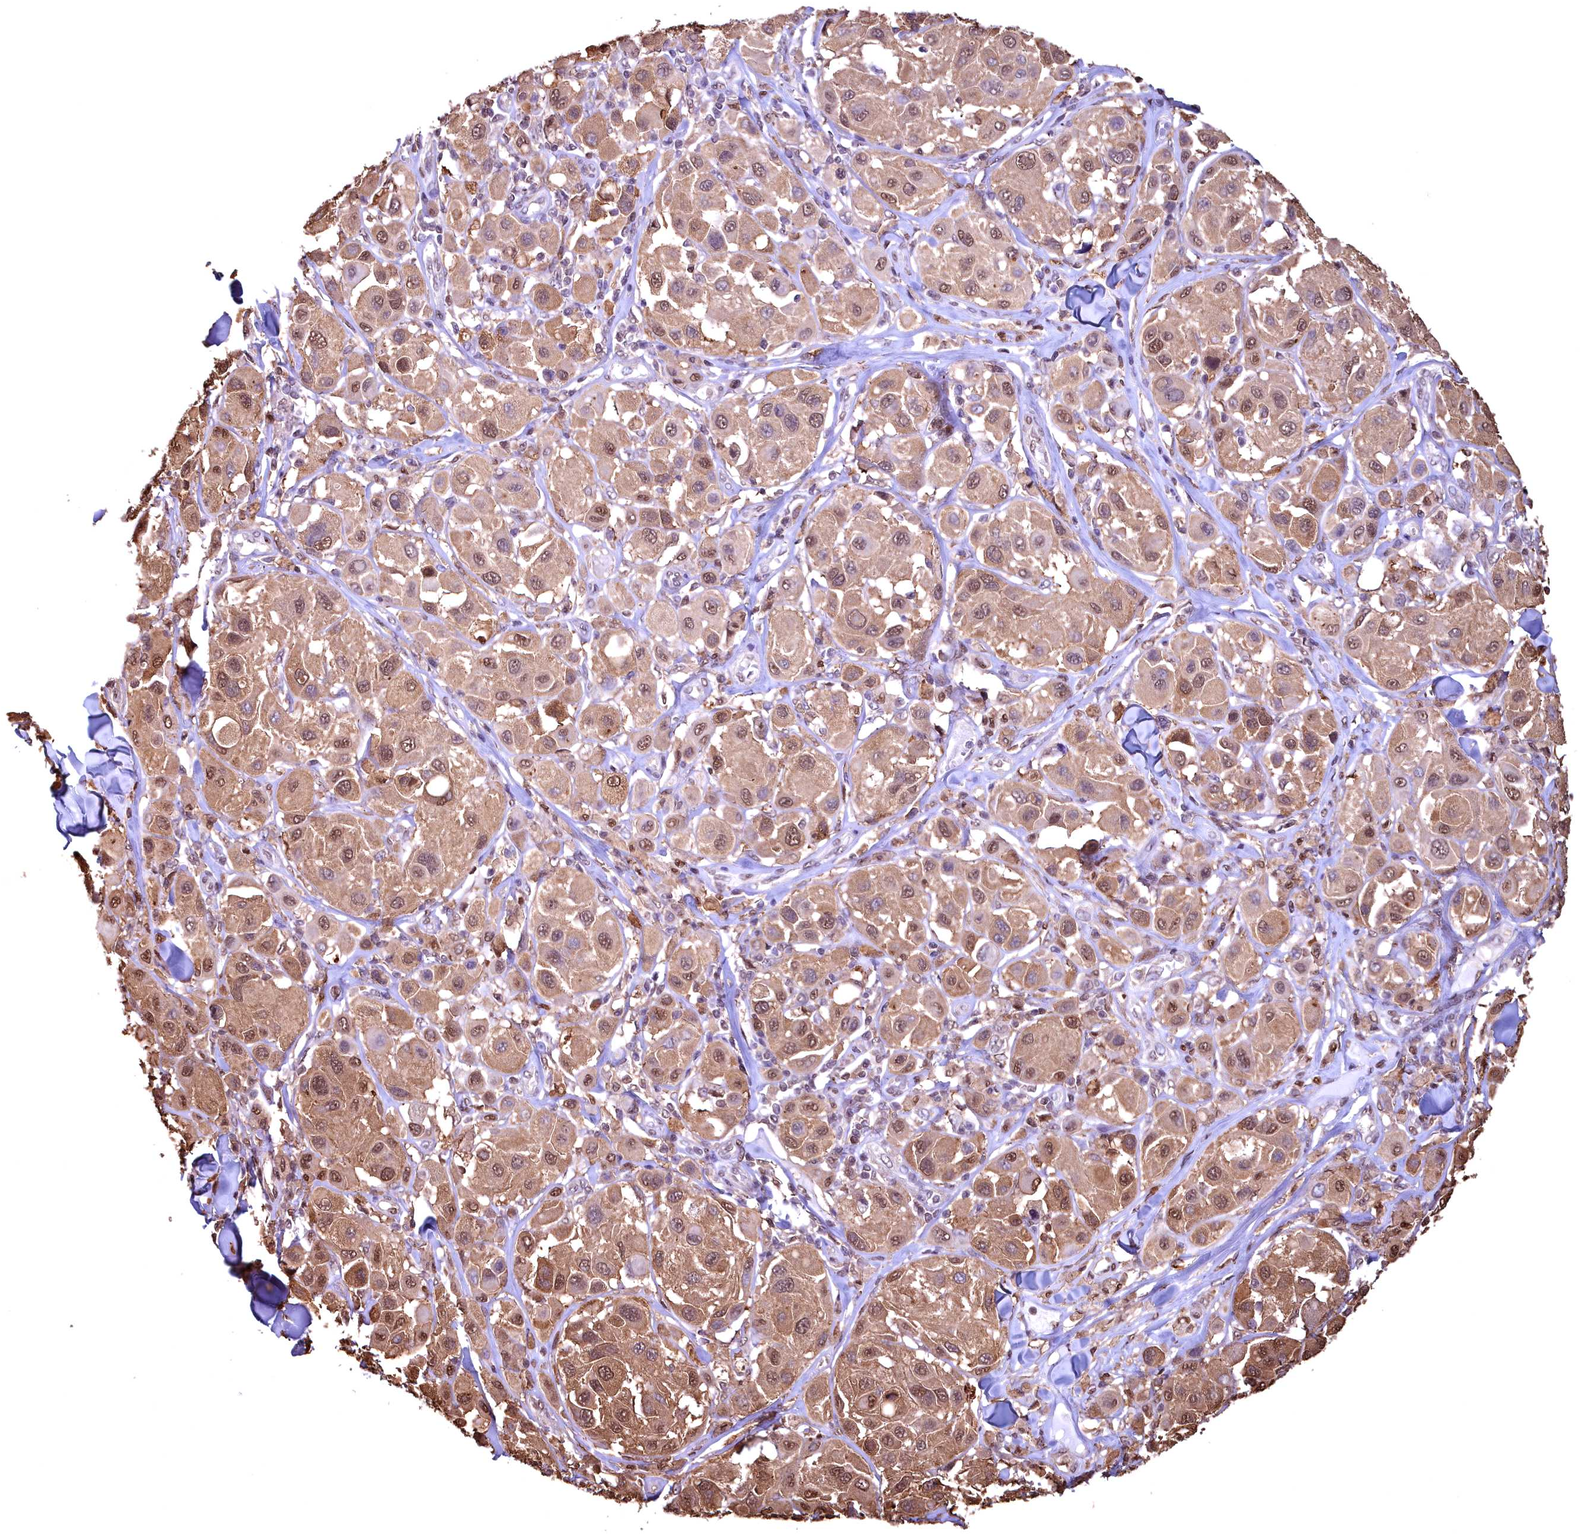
{"staining": {"intensity": "moderate", "quantity": ">75%", "location": "cytoplasmic/membranous,nuclear"}, "tissue": "melanoma", "cell_type": "Tumor cells", "image_type": "cancer", "snomed": [{"axis": "morphology", "description": "Malignant melanoma, Metastatic site"}, {"axis": "topography", "description": "Skin"}], "caption": "Human melanoma stained with a protein marker shows moderate staining in tumor cells.", "gene": "GAPDH", "patient": {"sex": "male", "age": 41}}